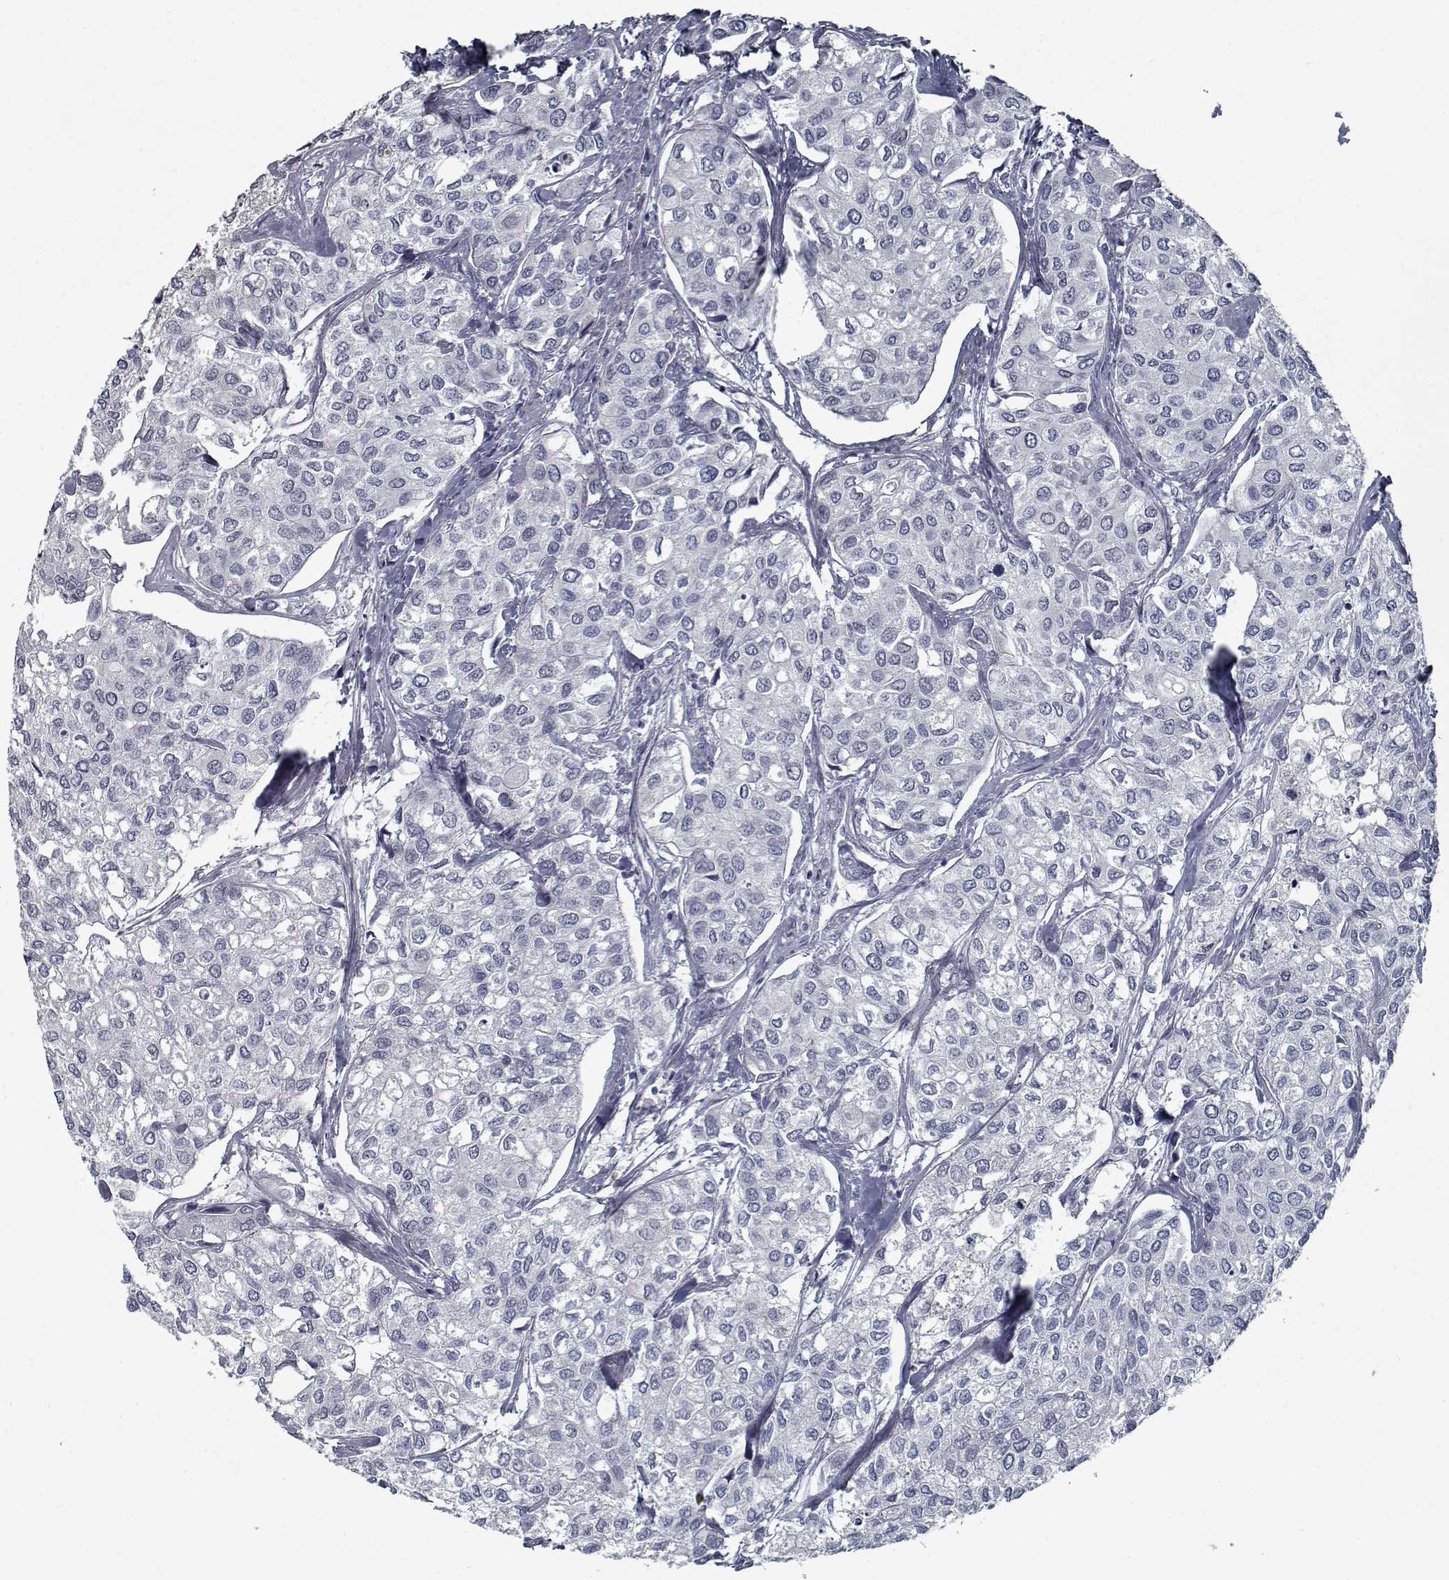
{"staining": {"intensity": "negative", "quantity": "none", "location": "none"}, "tissue": "urothelial cancer", "cell_type": "Tumor cells", "image_type": "cancer", "snomed": [{"axis": "morphology", "description": "Urothelial carcinoma, High grade"}, {"axis": "topography", "description": "Urinary bladder"}], "caption": "Protein analysis of urothelial cancer exhibits no significant staining in tumor cells.", "gene": "GAD2", "patient": {"sex": "male", "age": 73}}